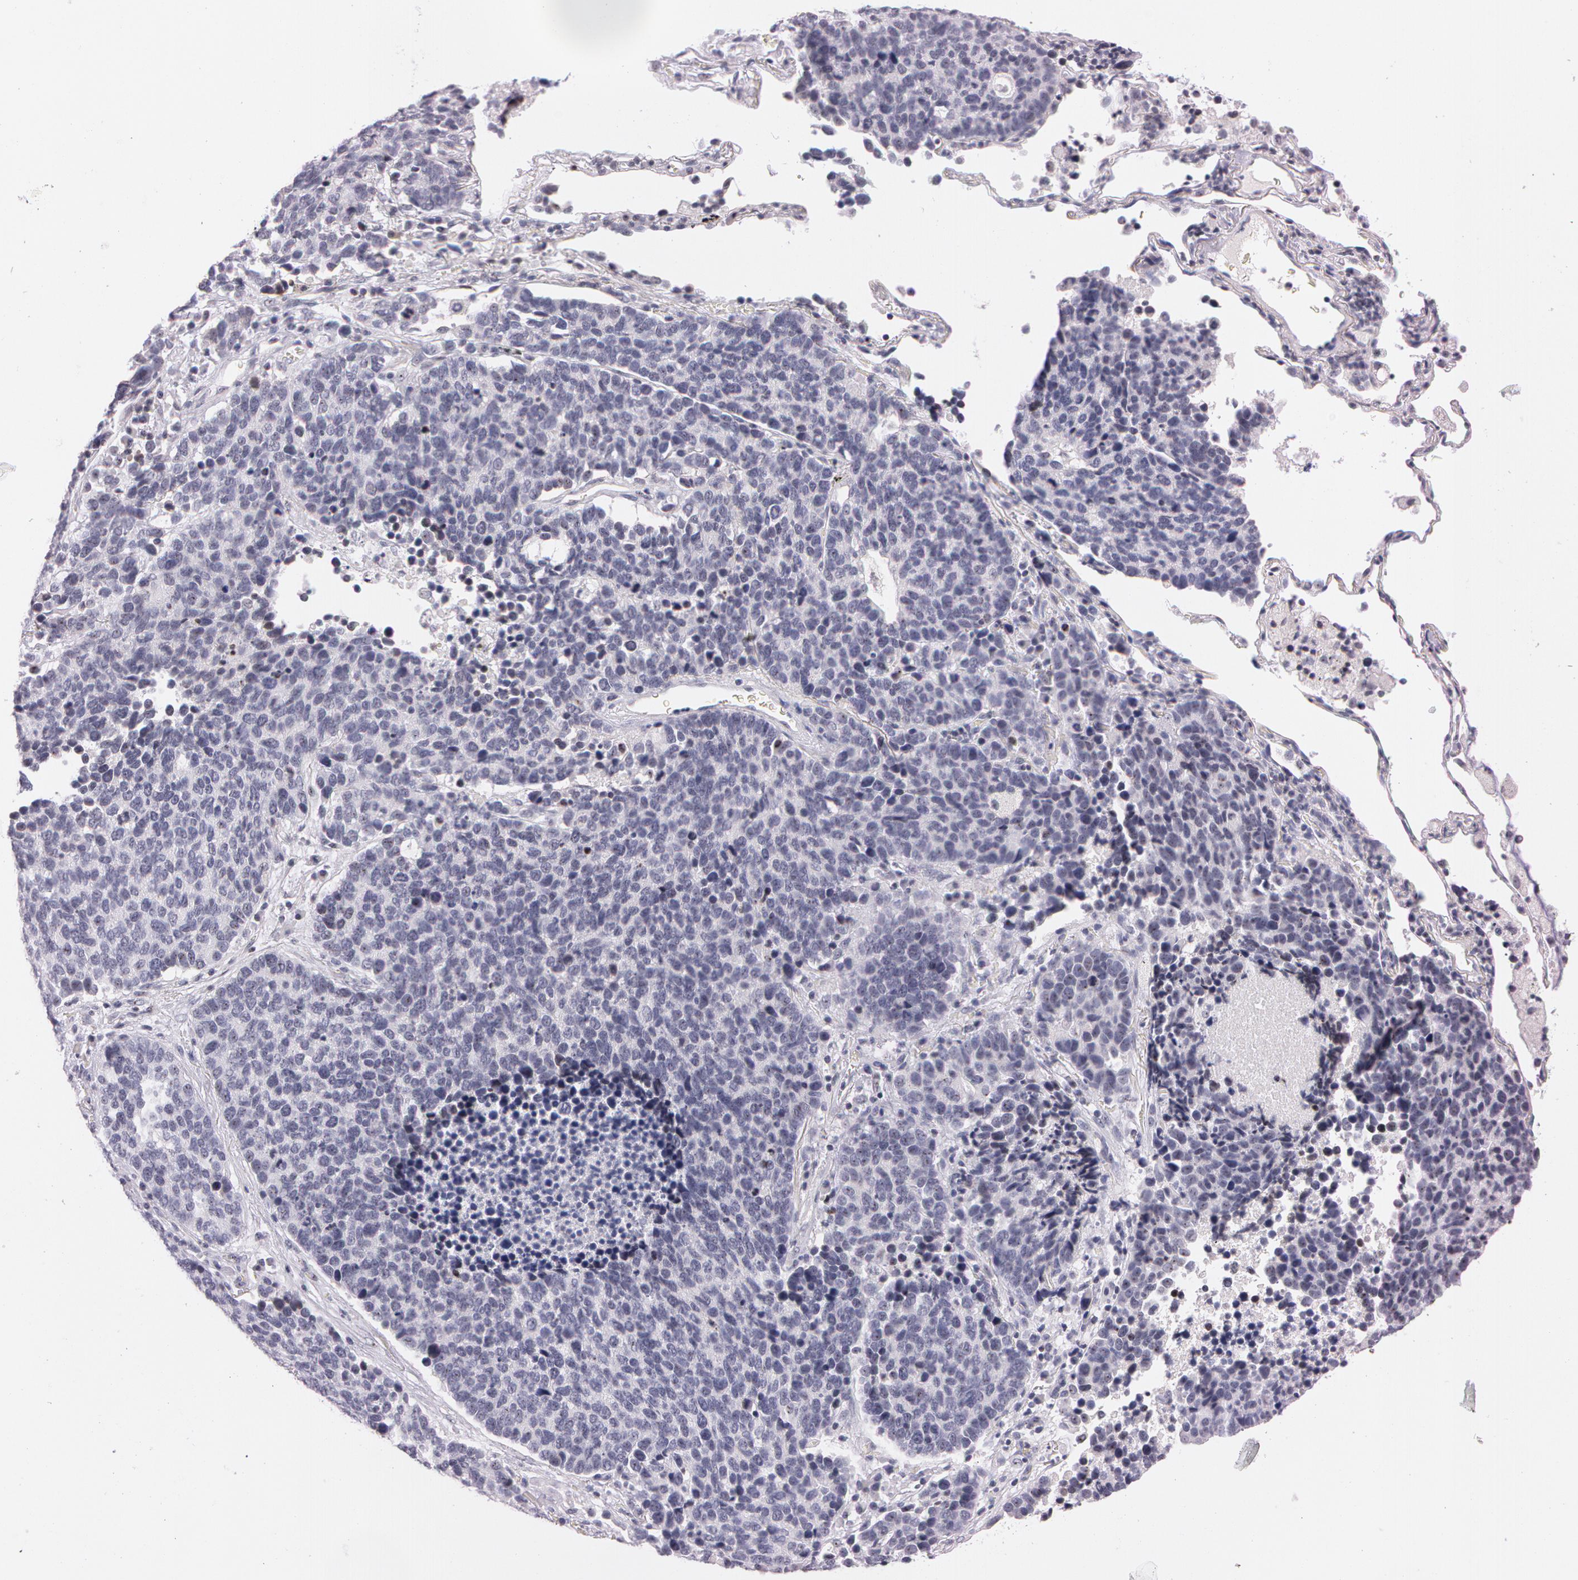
{"staining": {"intensity": "negative", "quantity": "none", "location": "none"}, "tissue": "lung cancer", "cell_type": "Tumor cells", "image_type": "cancer", "snomed": [{"axis": "morphology", "description": "Neoplasm, malignant, NOS"}, {"axis": "topography", "description": "Lung"}], "caption": "An IHC photomicrograph of lung cancer is shown. There is no staining in tumor cells of lung cancer.", "gene": "FBL", "patient": {"sex": "female", "age": 75}}